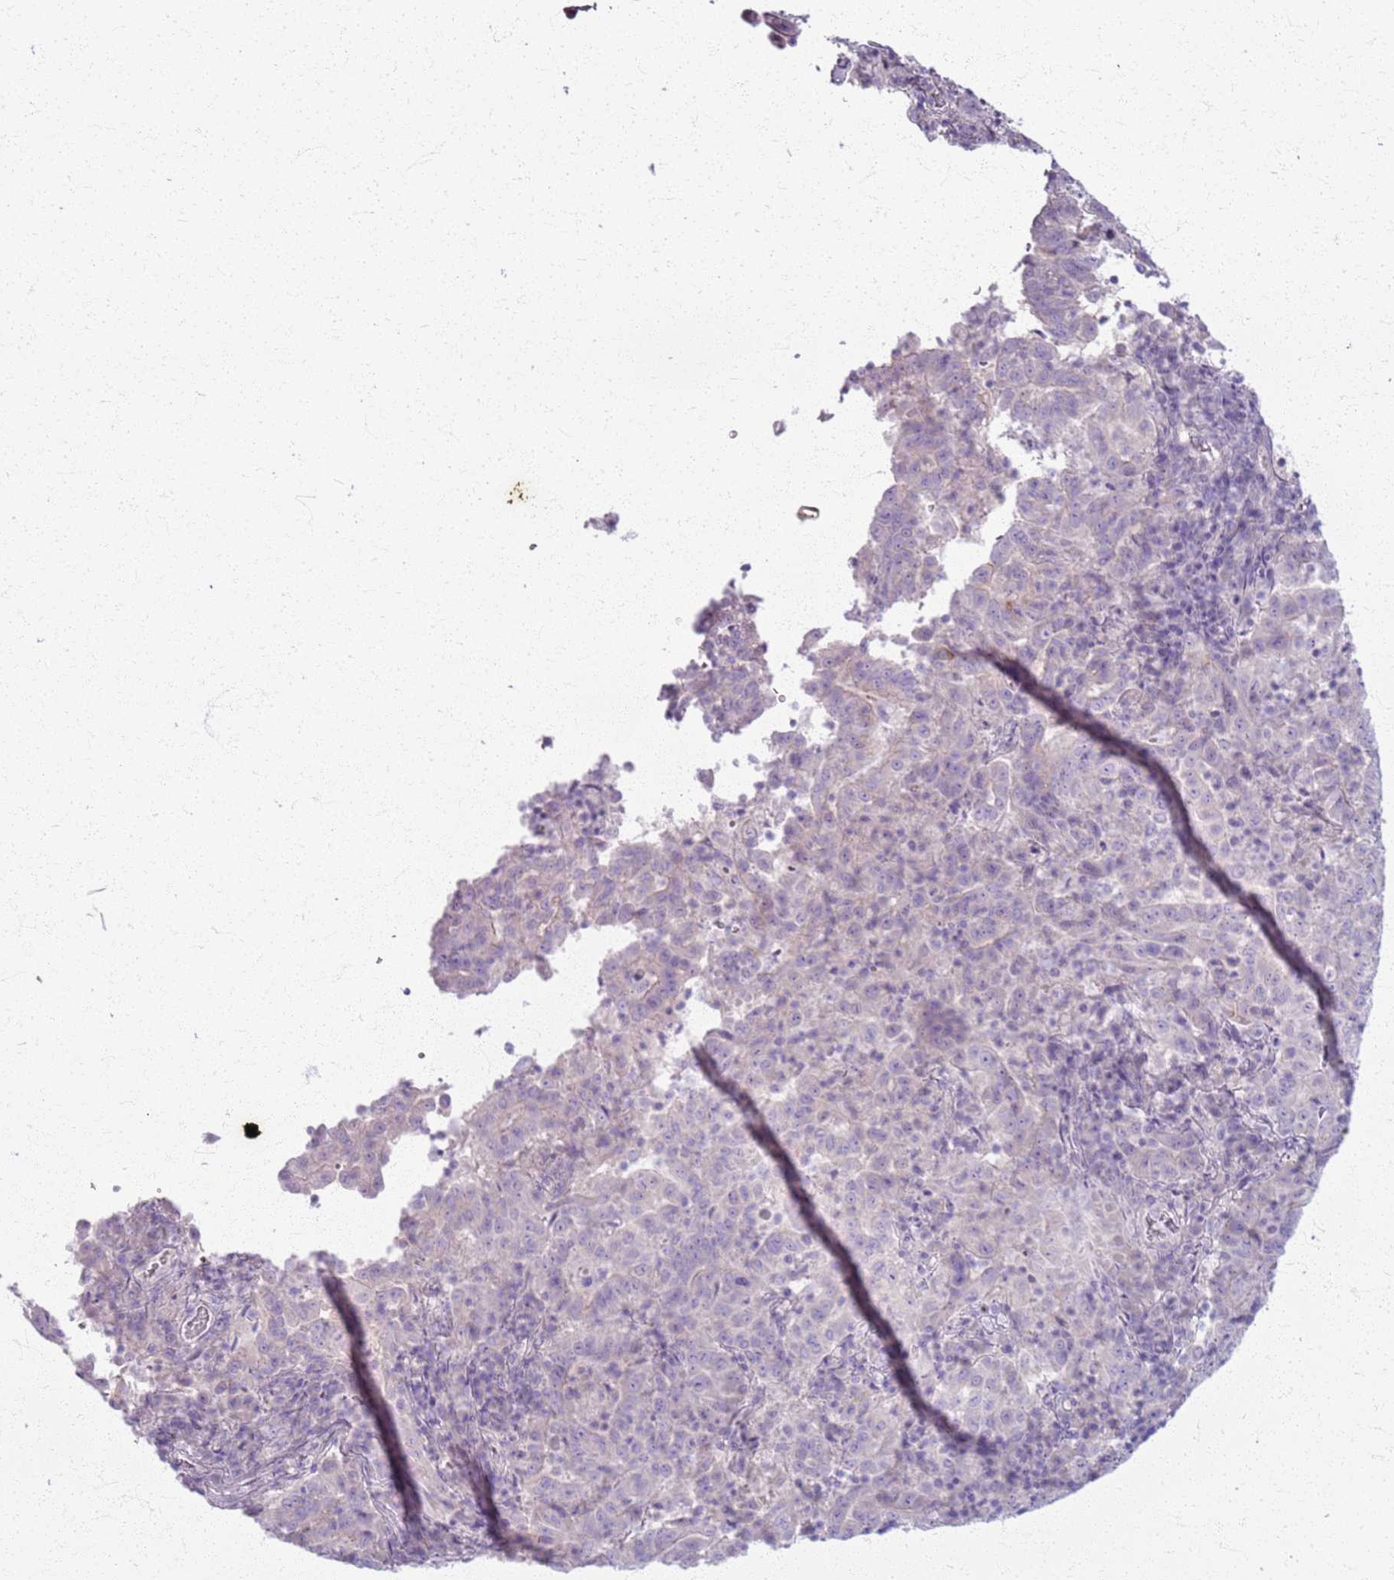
{"staining": {"intensity": "negative", "quantity": "none", "location": "none"}, "tissue": "pancreatic cancer", "cell_type": "Tumor cells", "image_type": "cancer", "snomed": [{"axis": "morphology", "description": "Adenocarcinoma, NOS"}, {"axis": "topography", "description": "Pancreas"}], "caption": "Pancreatic adenocarcinoma was stained to show a protein in brown. There is no significant positivity in tumor cells. Brightfield microscopy of immunohistochemistry stained with DAB (brown) and hematoxylin (blue), captured at high magnification.", "gene": "CSRP3", "patient": {"sex": "male", "age": 63}}